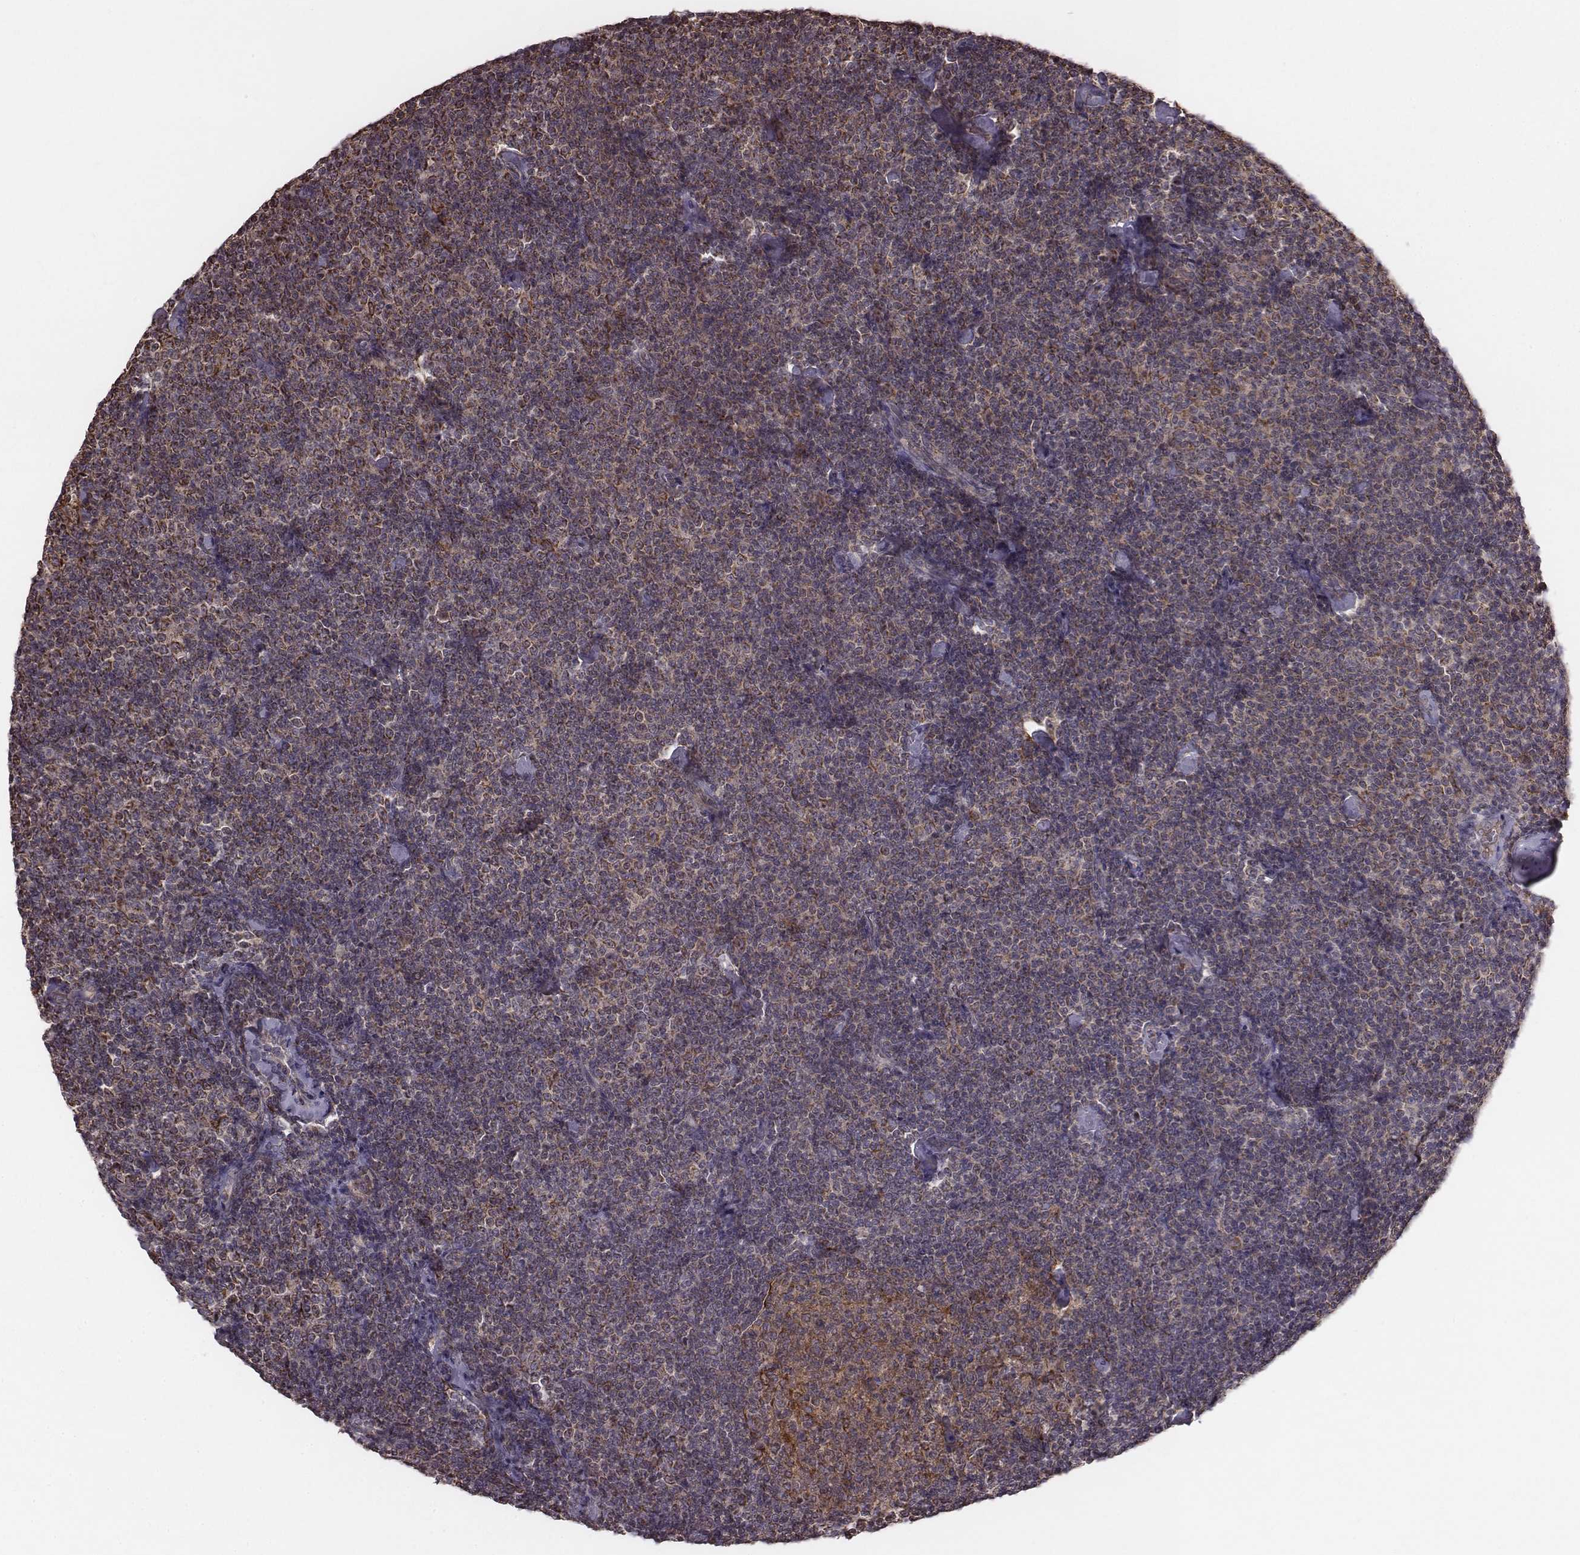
{"staining": {"intensity": "moderate", "quantity": ">75%", "location": "cytoplasmic/membranous"}, "tissue": "lymphoma", "cell_type": "Tumor cells", "image_type": "cancer", "snomed": [{"axis": "morphology", "description": "Malignant lymphoma, non-Hodgkin's type, Low grade"}, {"axis": "topography", "description": "Lymph node"}], "caption": "Protein analysis of malignant lymphoma, non-Hodgkin's type (low-grade) tissue exhibits moderate cytoplasmic/membranous staining in about >75% of tumor cells. The staining is performed using DAB (3,3'-diaminobenzidine) brown chromogen to label protein expression. The nuclei are counter-stained blue using hematoxylin.", "gene": "PDCD2L", "patient": {"sex": "male", "age": 81}}